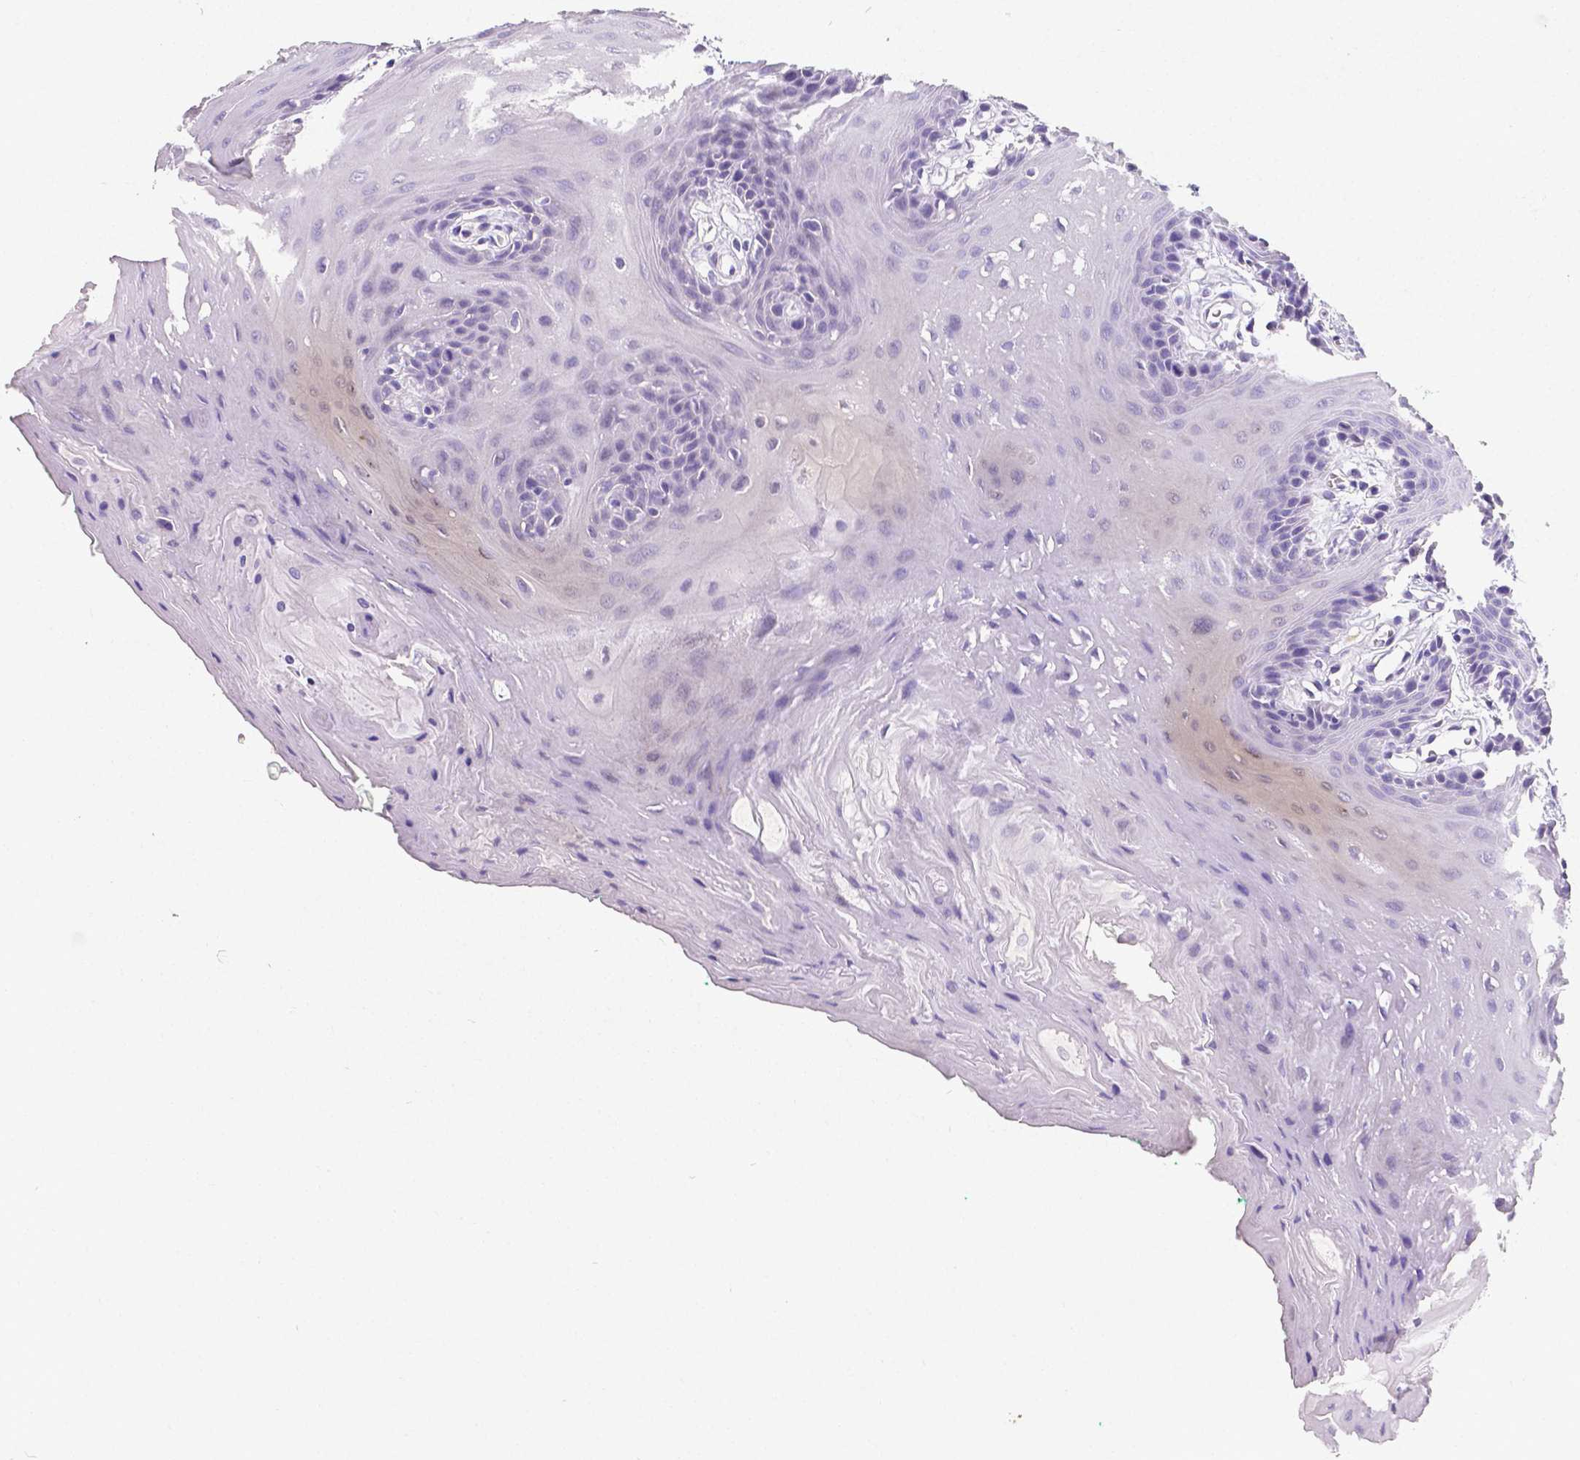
{"staining": {"intensity": "negative", "quantity": "none", "location": "none"}, "tissue": "oral mucosa", "cell_type": "Squamous epithelial cells", "image_type": "normal", "snomed": [{"axis": "morphology", "description": "Normal tissue, NOS"}, {"axis": "morphology", "description": "Squamous cell carcinoma, NOS"}, {"axis": "topography", "description": "Oral tissue"}, {"axis": "topography", "description": "Head-Neck"}], "caption": "A high-resolution photomicrograph shows immunohistochemistry staining of normal oral mucosa, which exhibits no significant positivity in squamous epithelial cells.", "gene": "SATB2", "patient": {"sex": "female", "age": 50}}